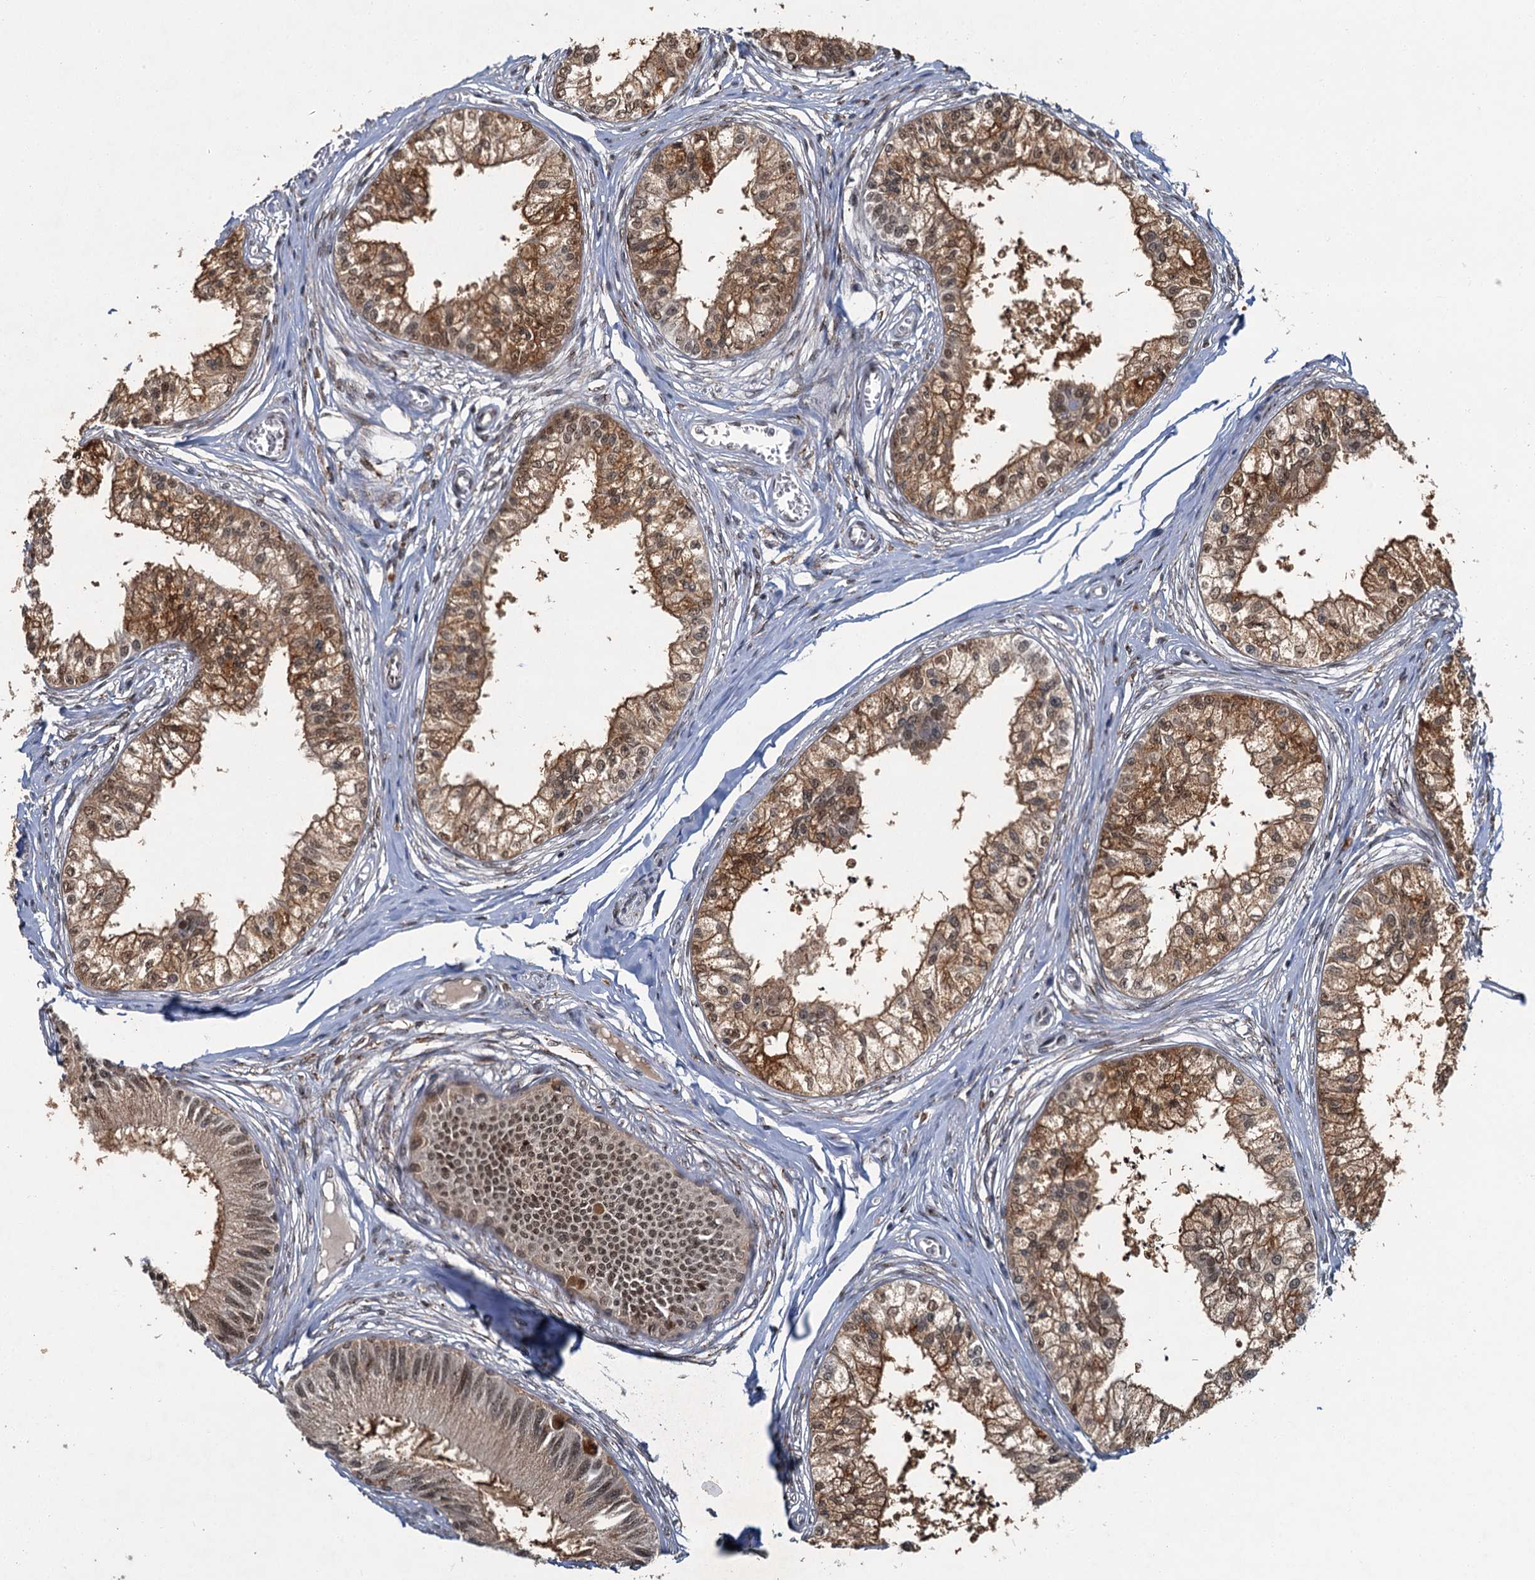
{"staining": {"intensity": "strong", "quantity": ">75%", "location": "cytoplasmic/membranous,nuclear"}, "tissue": "epididymis", "cell_type": "Glandular cells", "image_type": "normal", "snomed": [{"axis": "morphology", "description": "Normal tissue, NOS"}, {"axis": "topography", "description": "Epididymis"}], "caption": "IHC of unremarkable epididymis exhibits high levels of strong cytoplasmic/membranous,nuclear positivity in about >75% of glandular cells.", "gene": "PPHLN1", "patient": {"sex": "male", "age": 79}}